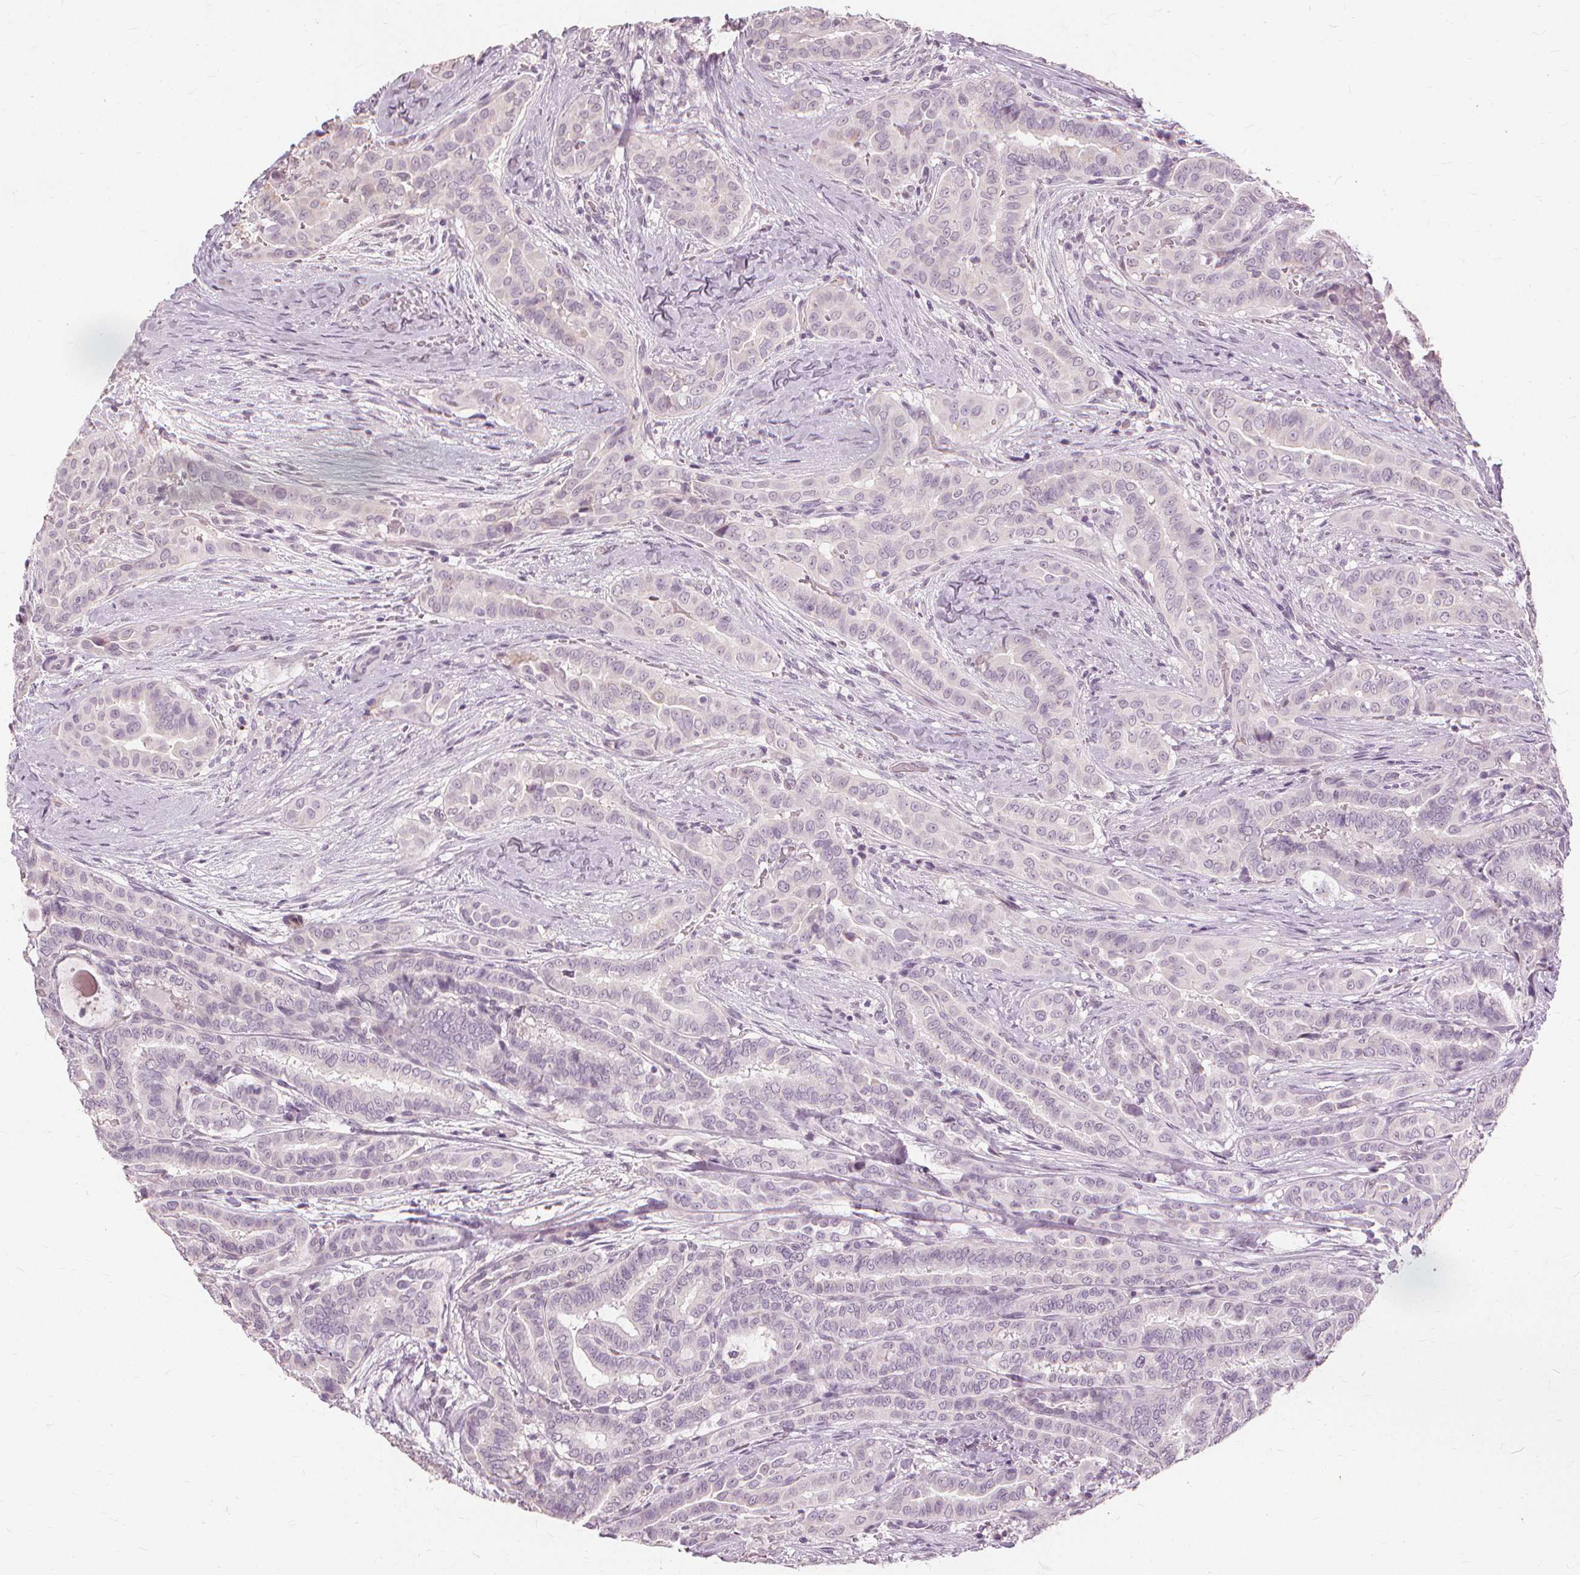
{"staining": {"intensity": "negative", "quantity": "none", "location": "none"}, "tissue": "thyroid cancer", "cell_type": "Tumor cells", "image_type": "cancer", "snomed": [{"axis": "morphology", "description": "Papillary adenocarcinoma, NOS"}, {"axis": "morphology", "description": "Papillary adenoma metastatic"}, {"axis": "topography", "description": "Thyroid gland"}], "caption": "An immunohistochemistry photomicrograph of thyroid papillary adenoma metastatic is shown. There is no staining in tumor cells of thyroid papillary adenoma metastatic.", "gene": "SFTPD", "patient": {"sex": "female", "age": 50}}